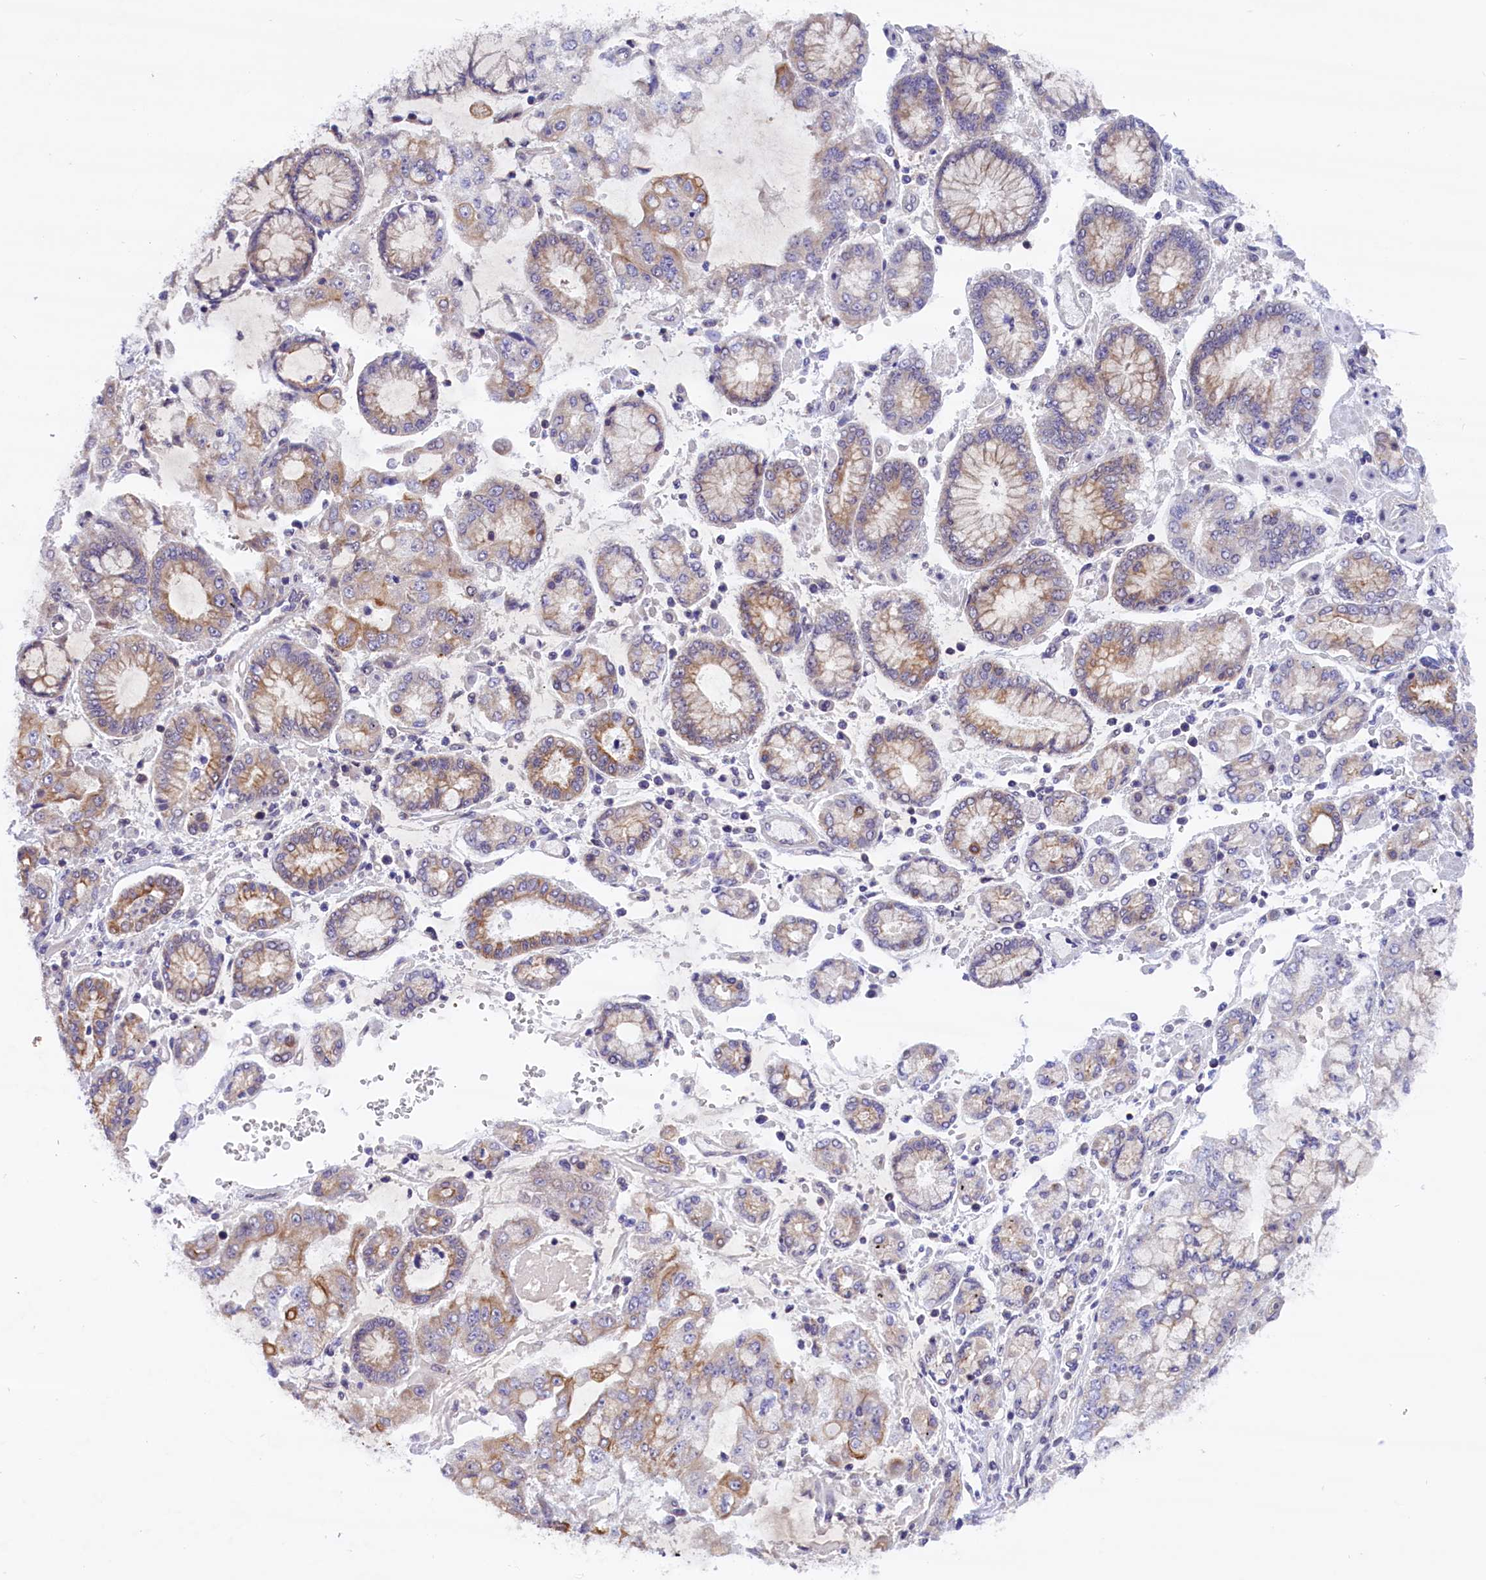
{"staining": {"intensity": "weak", "quantity": "<25%", "location": "cytoplasmic/membranous"}, "tissue": "stomach cancer", "cell_type": "Tumor cells", "image_type": "cancer", "snomed": [{"axis": "morphology", "description": "Adenocarcinoma, NOS"}, {"axis": "topography", "description": "Stomach"}], "caption": "An image of stomach cancer (adenocarcinoma) stained for a protein displays no brown staining in tumor cells.", "gene": "TBCB", "patient": {"sex": "male", "age": 76}}